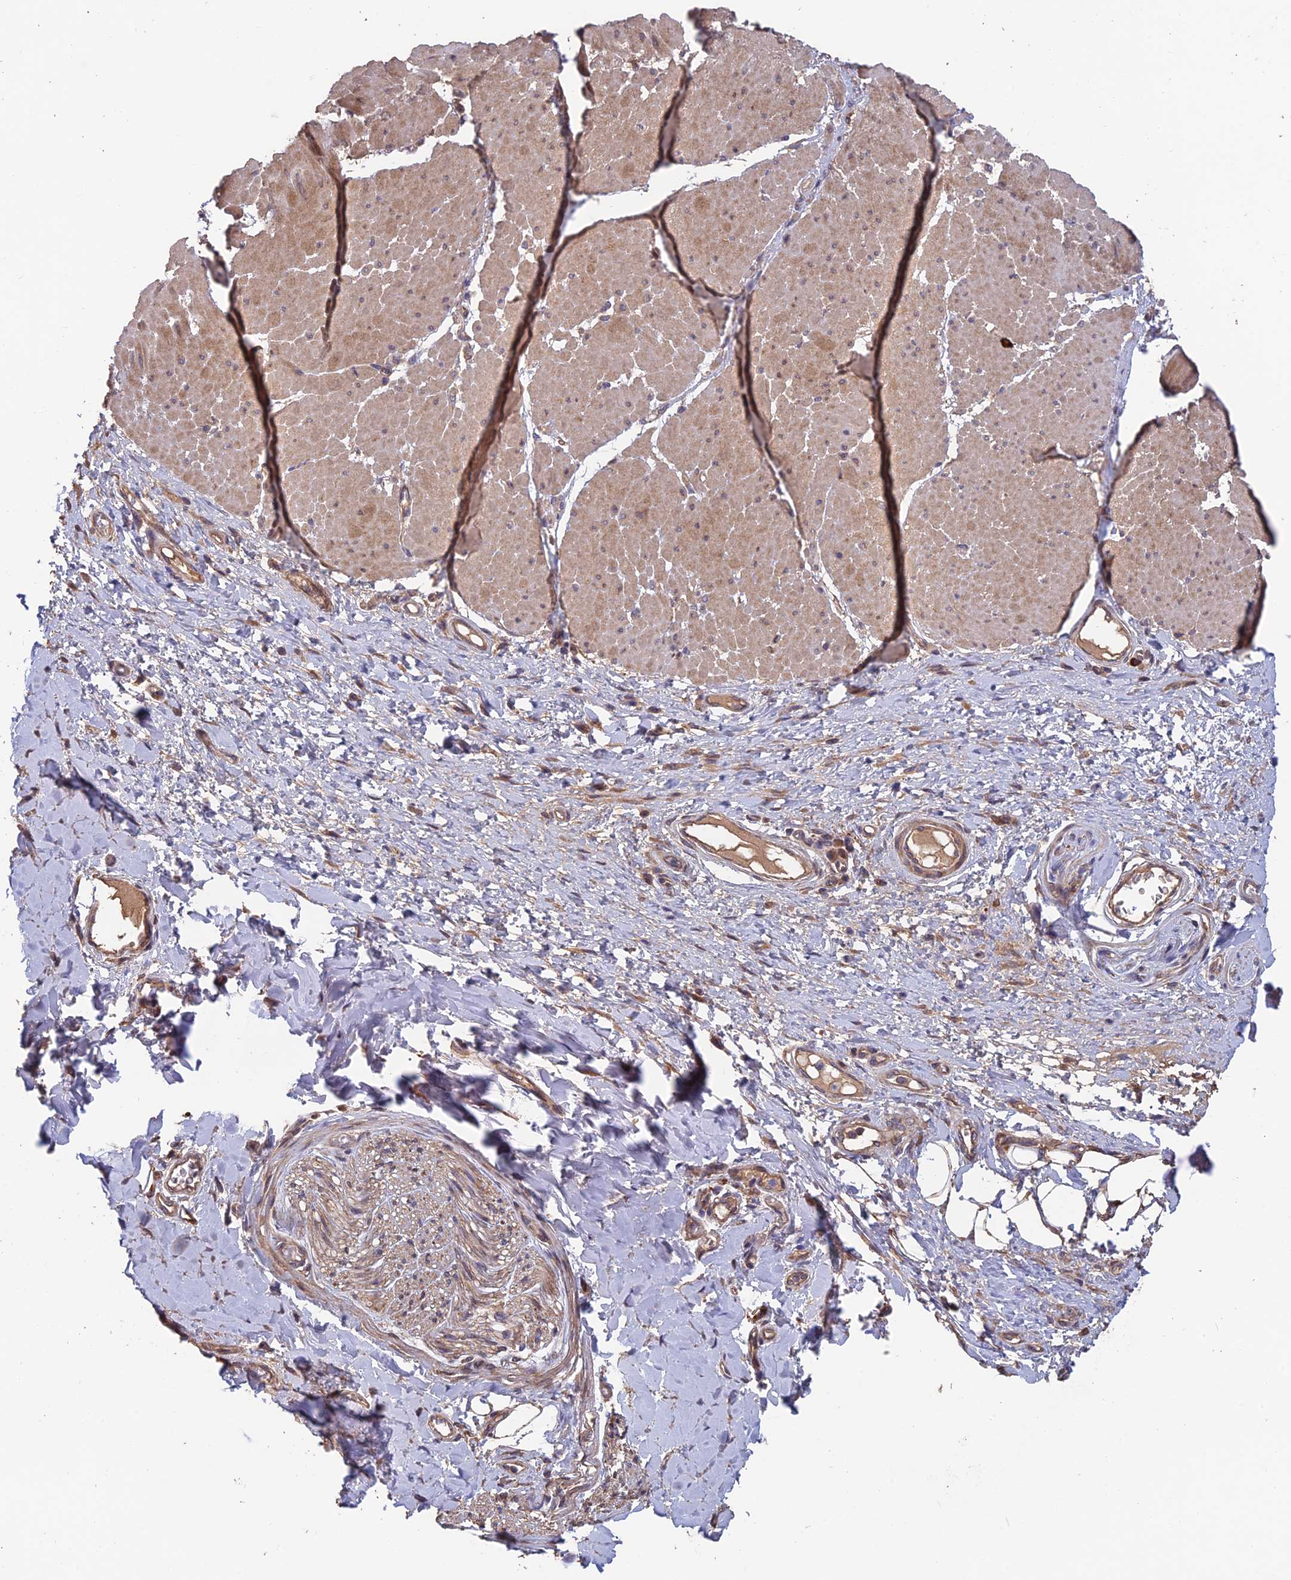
{"staining": {"intensity": "moderate", "quantity": ">75%", "location": "cytoplasmic/membranous"}, "tissue": "adipose tissue", "cell_type": "Adipocytes", "image_type": "normal", "snomed": [{"axis": "morphology", "description": "Normal tissue, NOS"}, {"axis": "morphology", "description": "Adenocarcinoma, NOS"}, {"axis": "topography", "description": "Esophagus"}, {"axis": "topography", "description": "Stomach, upper"}, {"axis": "topography", "description": "Peripheral nerve tissue"}], "caption": "This image demonstrates immunohistochemistry staining of normal human adipose tissue, with medium moderate cytoplasmic/membranous staining in about >75% of adipocytes.", "gene": "SHISA5", "patient": {"sex": "male", "age": 62}}